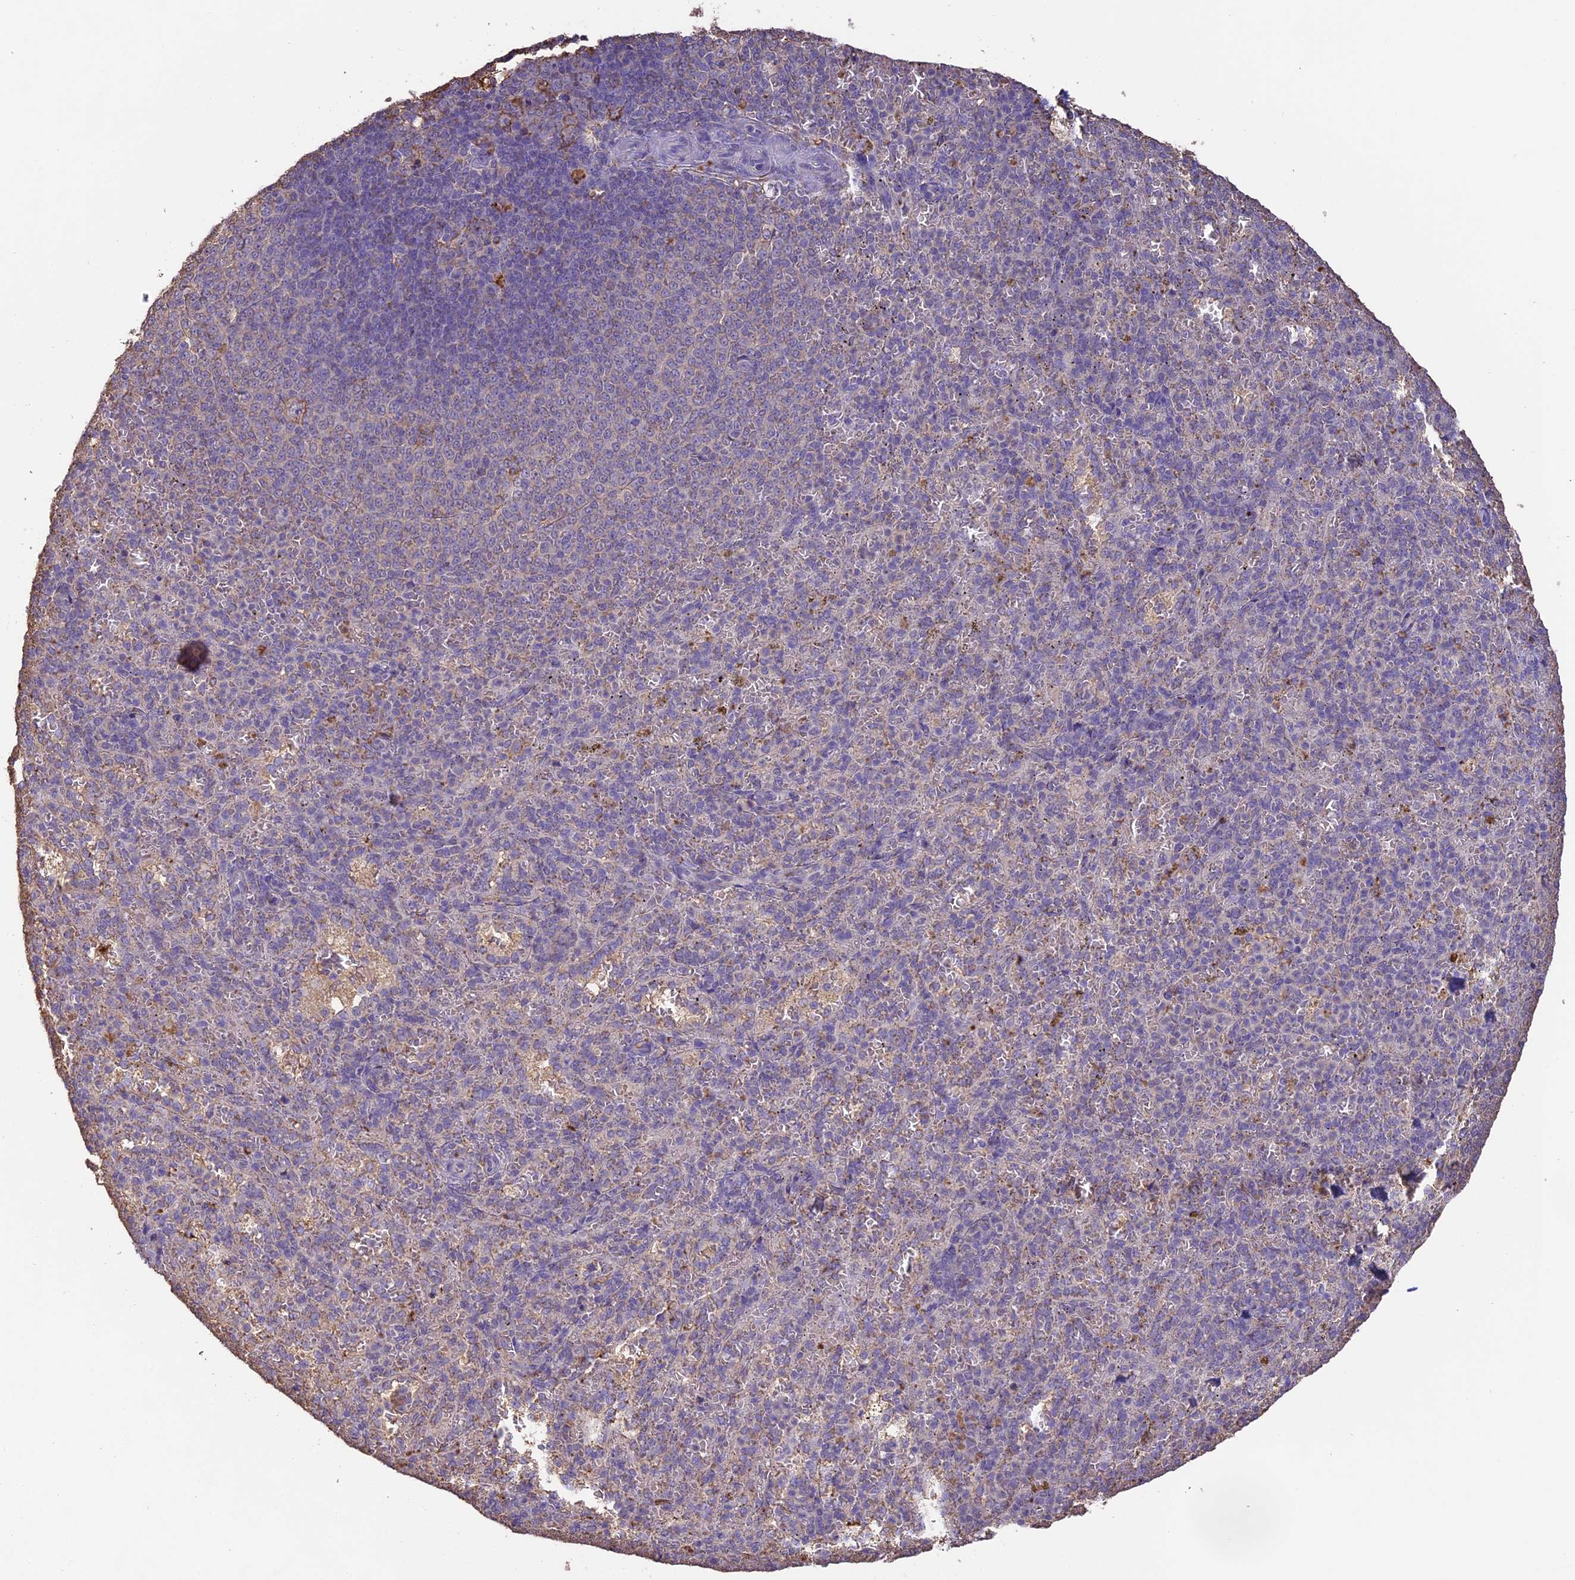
{"staining": {"intensity": "weak", "quantity": "<25%", "location": "cytoplasmic/membranous"}, "tissue": "spleen", "cell_type": "Cells in red pulp", "image_type": "normal", "snomed": [{"axis": "morphology", "description": "Normal tissue, NOS"}, {"axis": "topography", "description": "Spleen"}], "caption": "Immunohistochemical staining of unremarkable human spleen exhibits no significant staining in cells in red pulp. (DAB (3,3'-diaminobenzidine) immunohistochemistry visualized using brightfield microscopy, high magnification).", "gene": "ARHGAP19", "patient": {"sex": "female", "age": 21}}